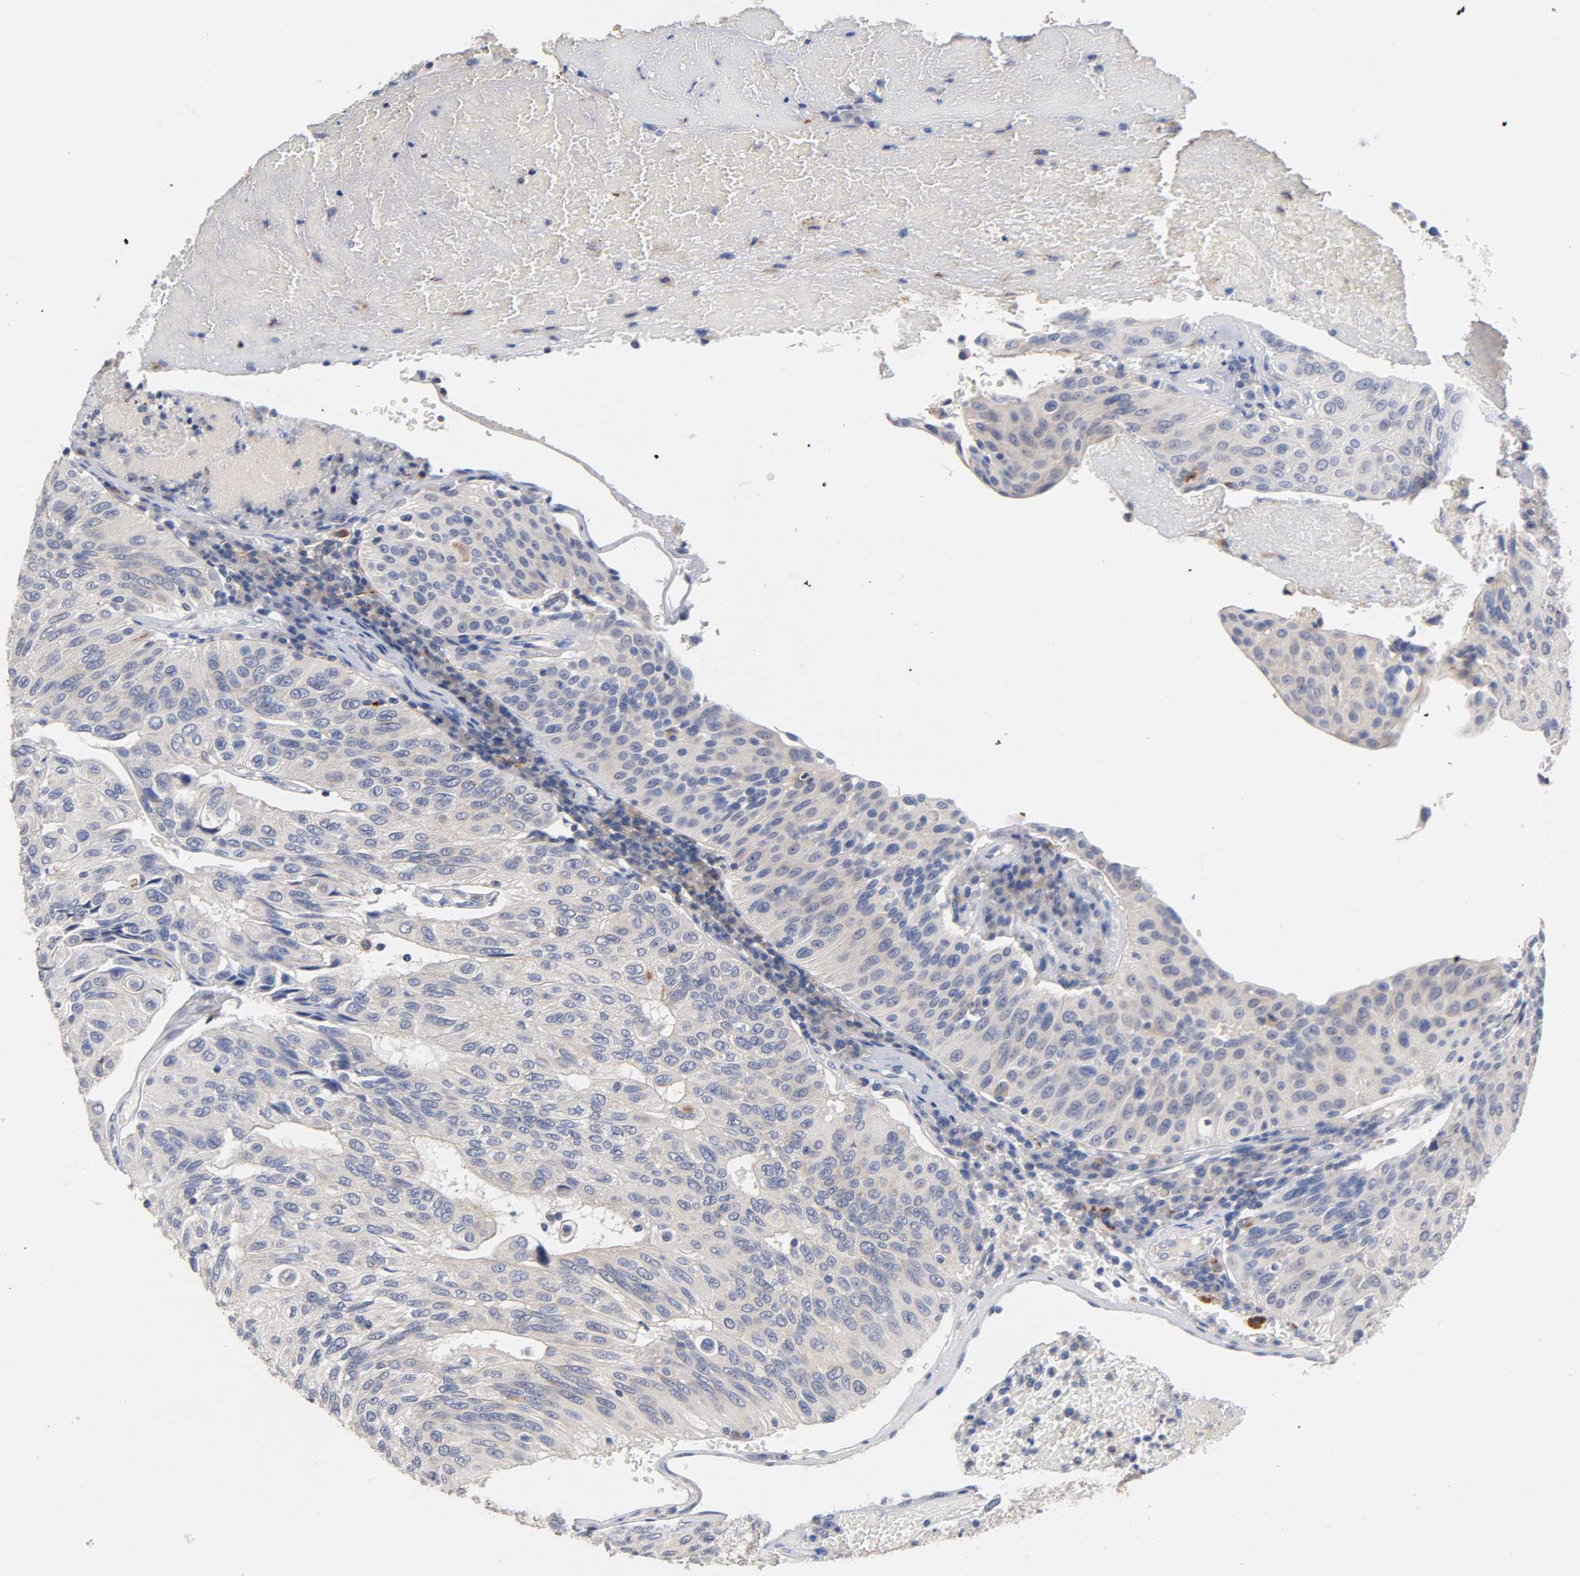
{"staining": {"intensity": "weak", "quantity": "<25%", "location": "cytoplasmic/membranous"}, "tissue": "urothelial cancer", "cell_type": "Tumor cells", "image_type": "cancer", "snomed": [{"axis": "morphology", "description": "Urothelial carcinoma, High grade"}, {"axis": "topography", "description": "Urinary bladder"}], "caption": "This is an immunohistochemistry photomicrograph of urothelial carcinoma (high-grade). There is no expression in tumor cells.", "gene": "SEMA5A", "patient": {"sex": "male", "age": 66}}